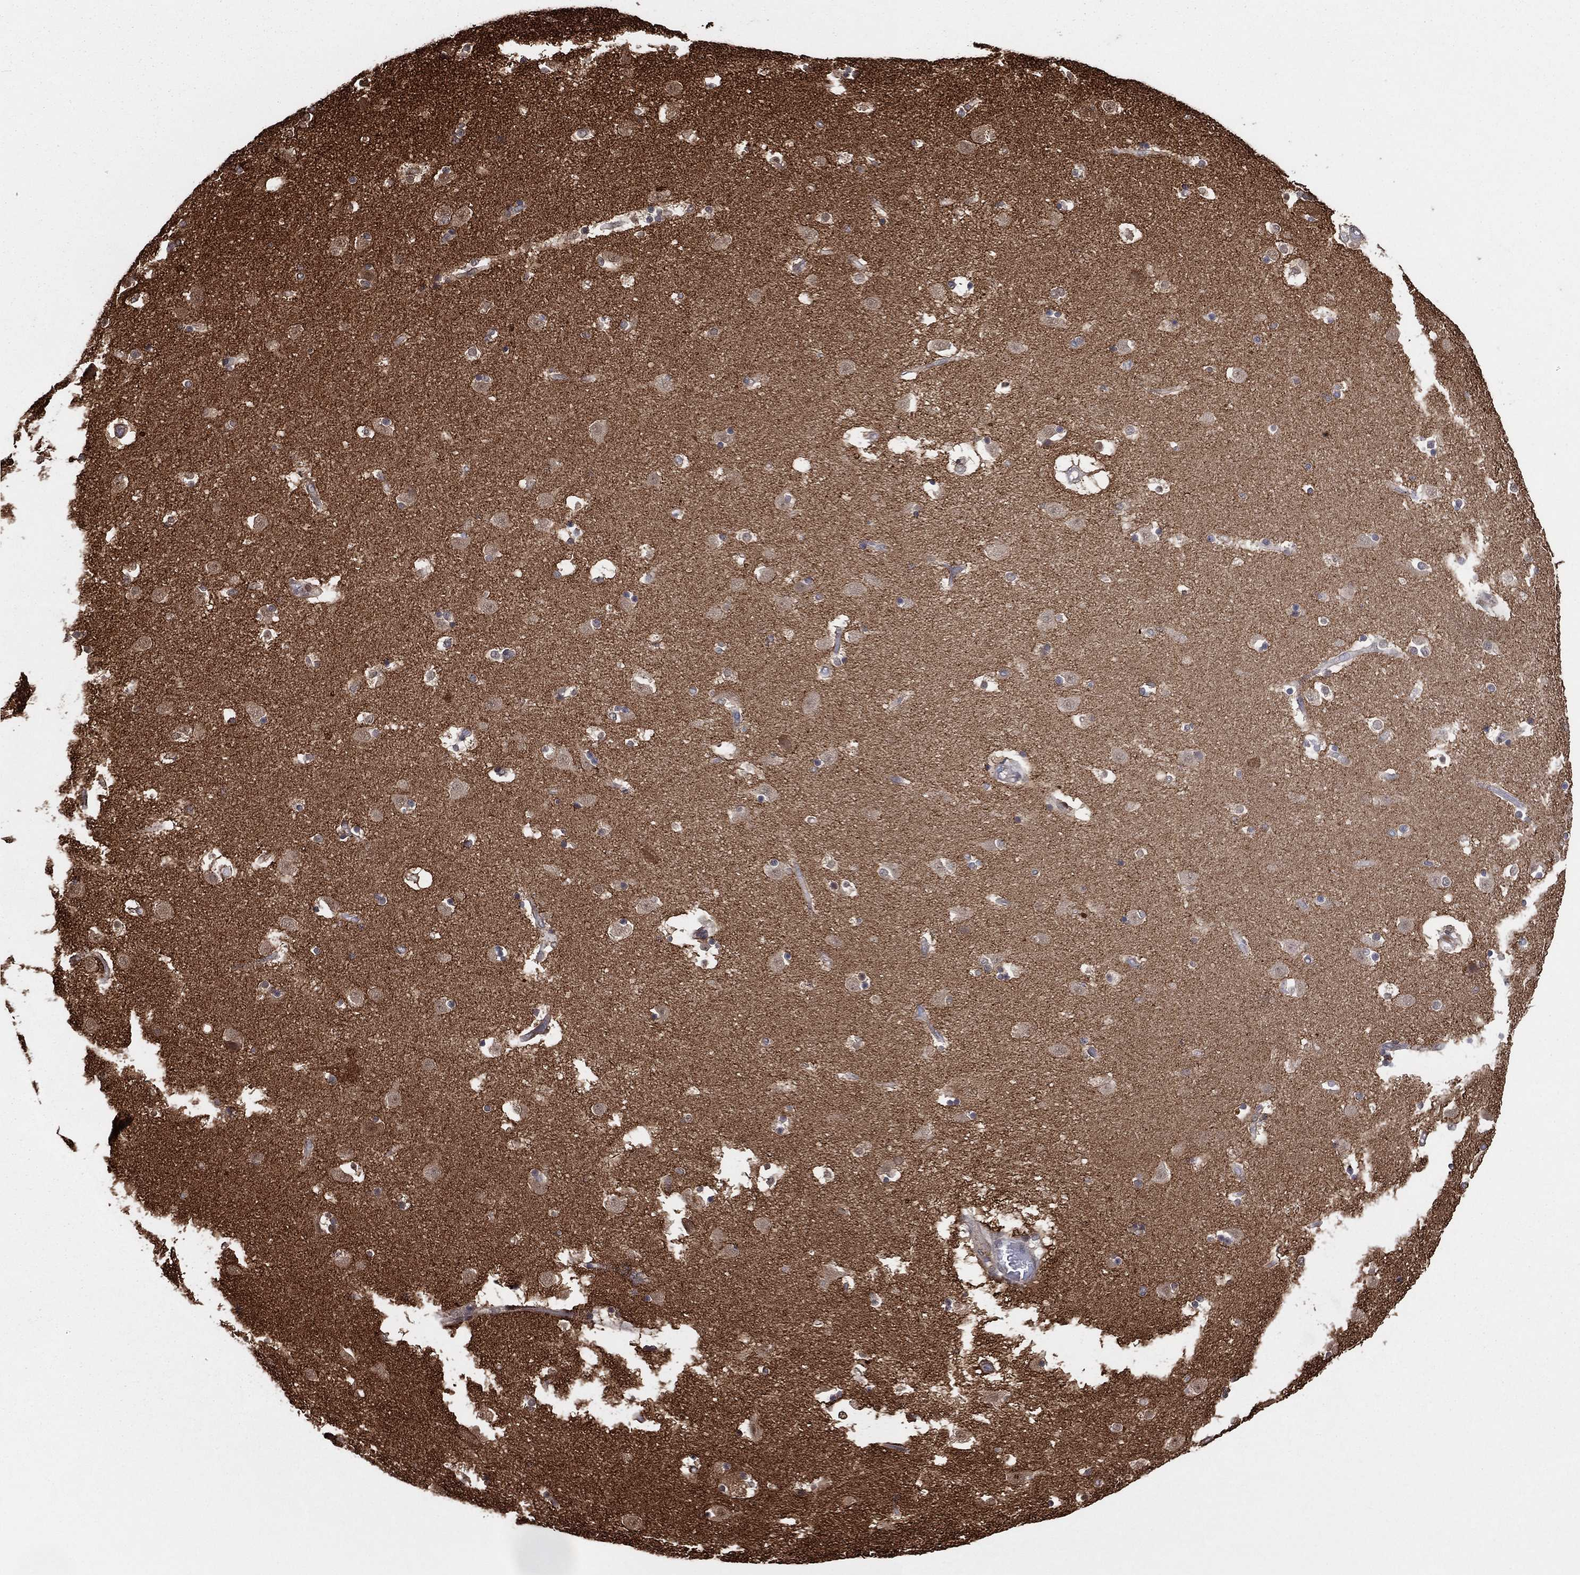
{"staining": {"intensity": "moderate", "quantity": "<25%", "location": "cytoplasmic/membranous"}, "tissue": "caudate", "cell_type": "Glial cells", "image_type": "normal", "snomed": [{"axis": "morphology", "description": "Normal tissue, NOS"}, {"axis": "topography", "description": "Lateral ventricle wall"}], "caption": "About <25% of glial cells in unremarkable human caudate reveal moderate cytoplasmic/membranous protein positivity as visualized by brown immunohistochemical staining.", "gene": "SNCG", "patient": {"sex": "male", "age": 51}}